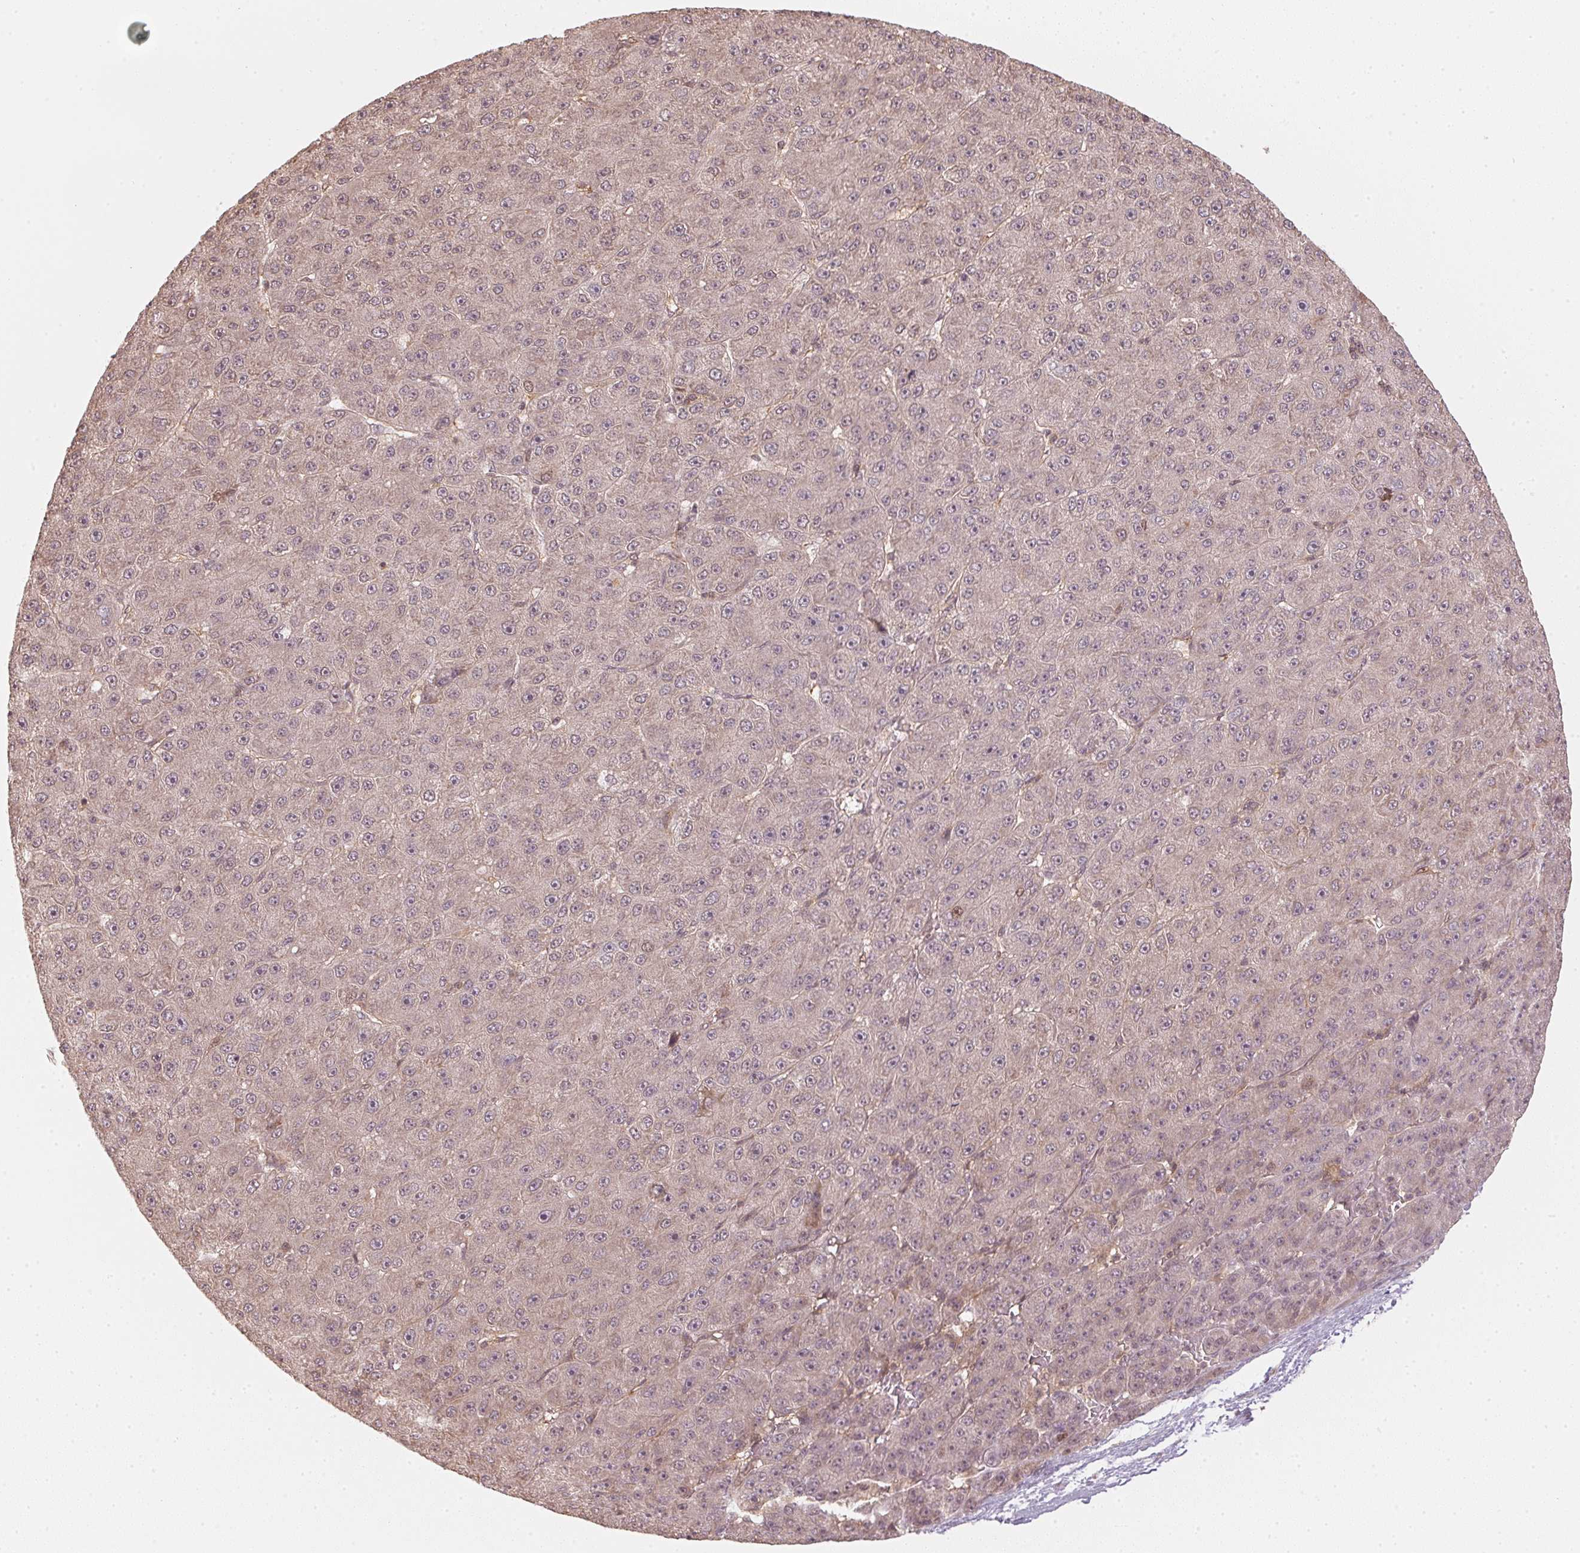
{"staining": {"intensity": "negative", "quantity": "none", "location": "none"}, "tissue": "liver cancer", "cell_type": "Tumor cells", "image_type": "cancer", "snomed": [{"axis": "morphology", "description": "Carcinoma, Hepatocellular, NOS"}, {"axis": "topography", "description": "Liver"}], "caption": "Immunohistochemistry (IHC) of human hepatocellular carcinoma (liver) displays no staining in tumor cells.", "gene": "UBE2L3", "patient": {"sex": "male", "age": 67}}